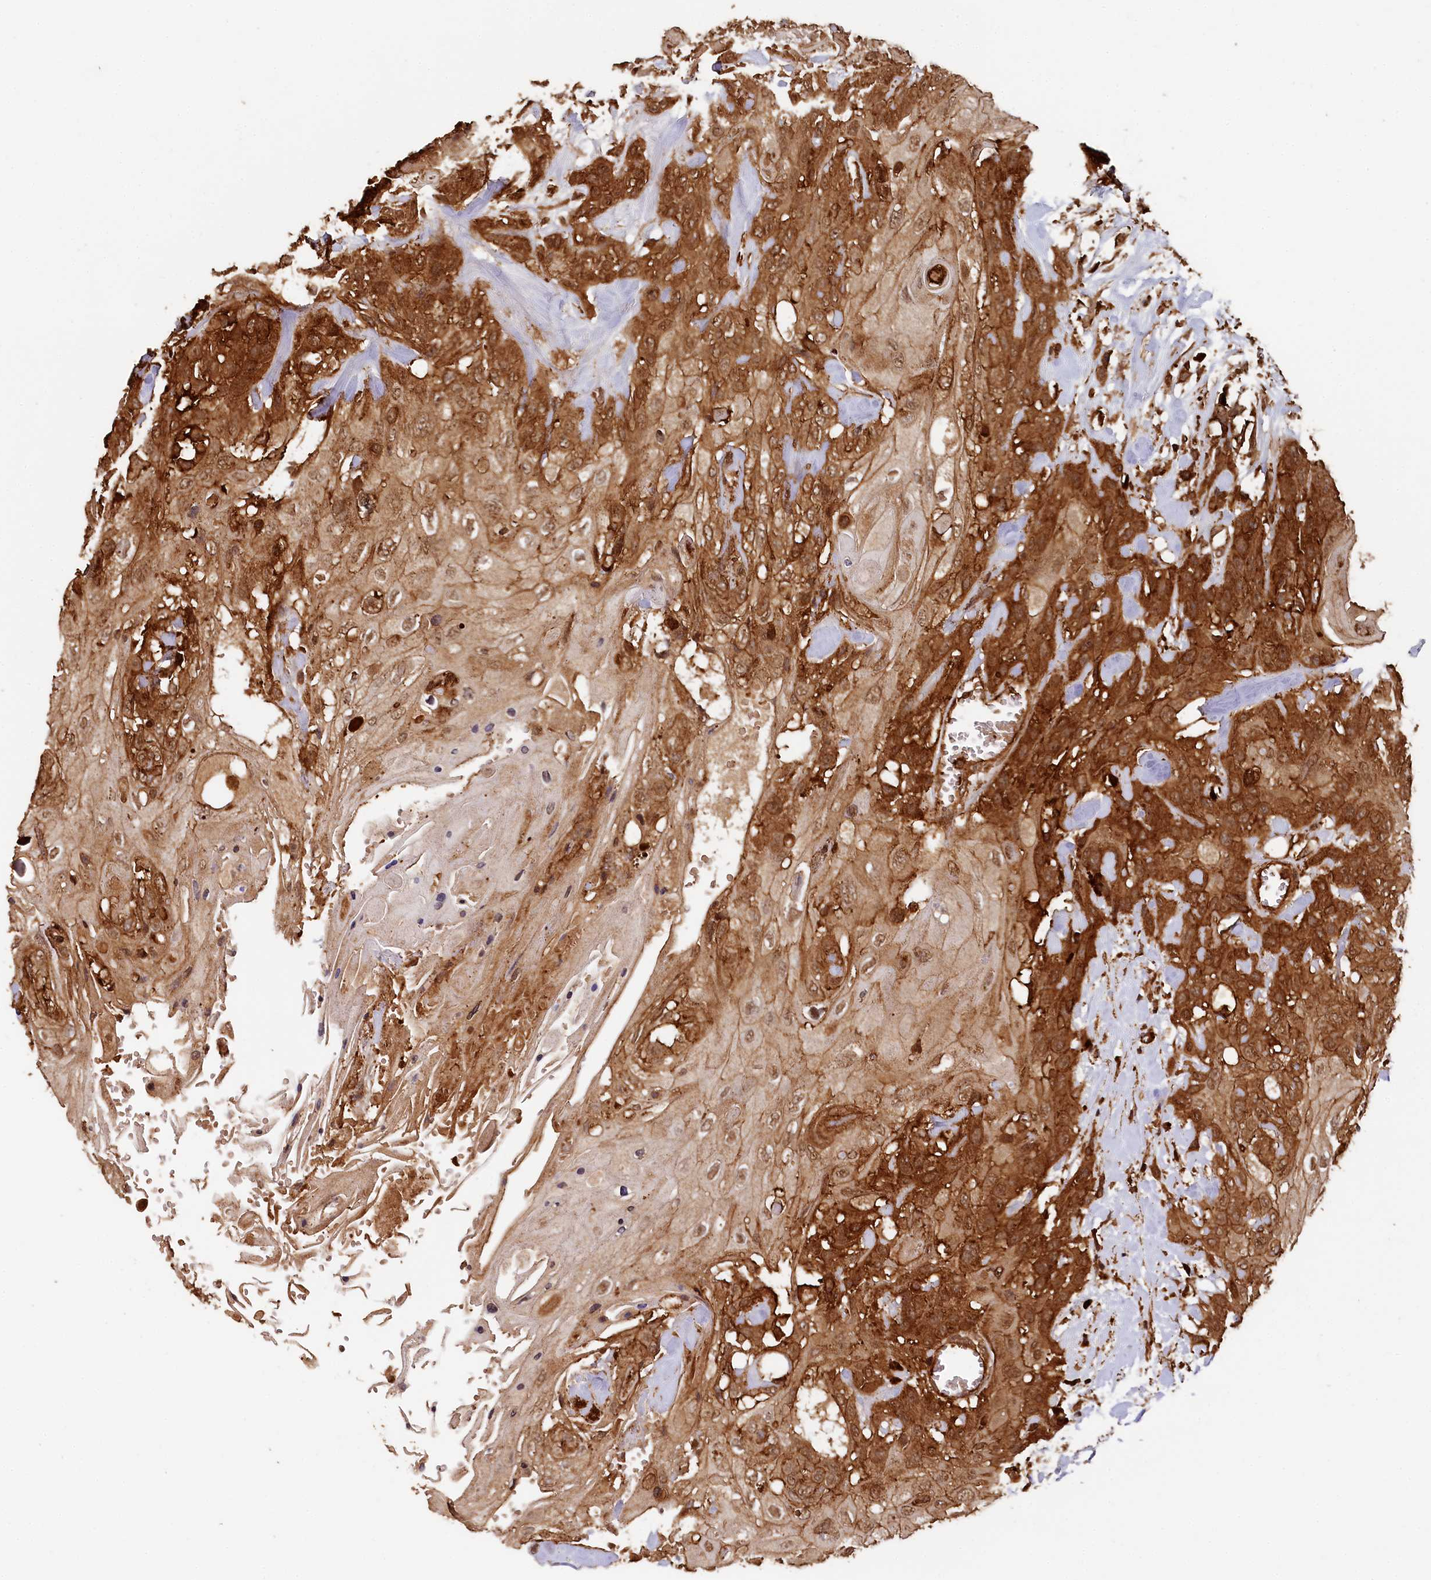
{"staining": {"intensity": "strong", "quantity": "25%-75%", "location": "cytoplasmic/membranous,nuclear"}, "tissue": "head and neck cancer", "cell_type": "Tumor cells", "image_type": "cancer", "snomed": [{"axis": "morphology", "description": "Squamous cell carcinoma, NOS"}, {"axis": "topography", "description": "Head-Neck"}], "caption": "Strong cytoplasmic/membranous and nuclear staining is present in about 25%-75% of tumor cells in head and neck cancer. (DAB (3,3'-diaminobenzidine) IHC, brown staining for protein, blue staining for nuclei).", "gene": "STUB1", "patient": {"sex": "female", "age": 43}}